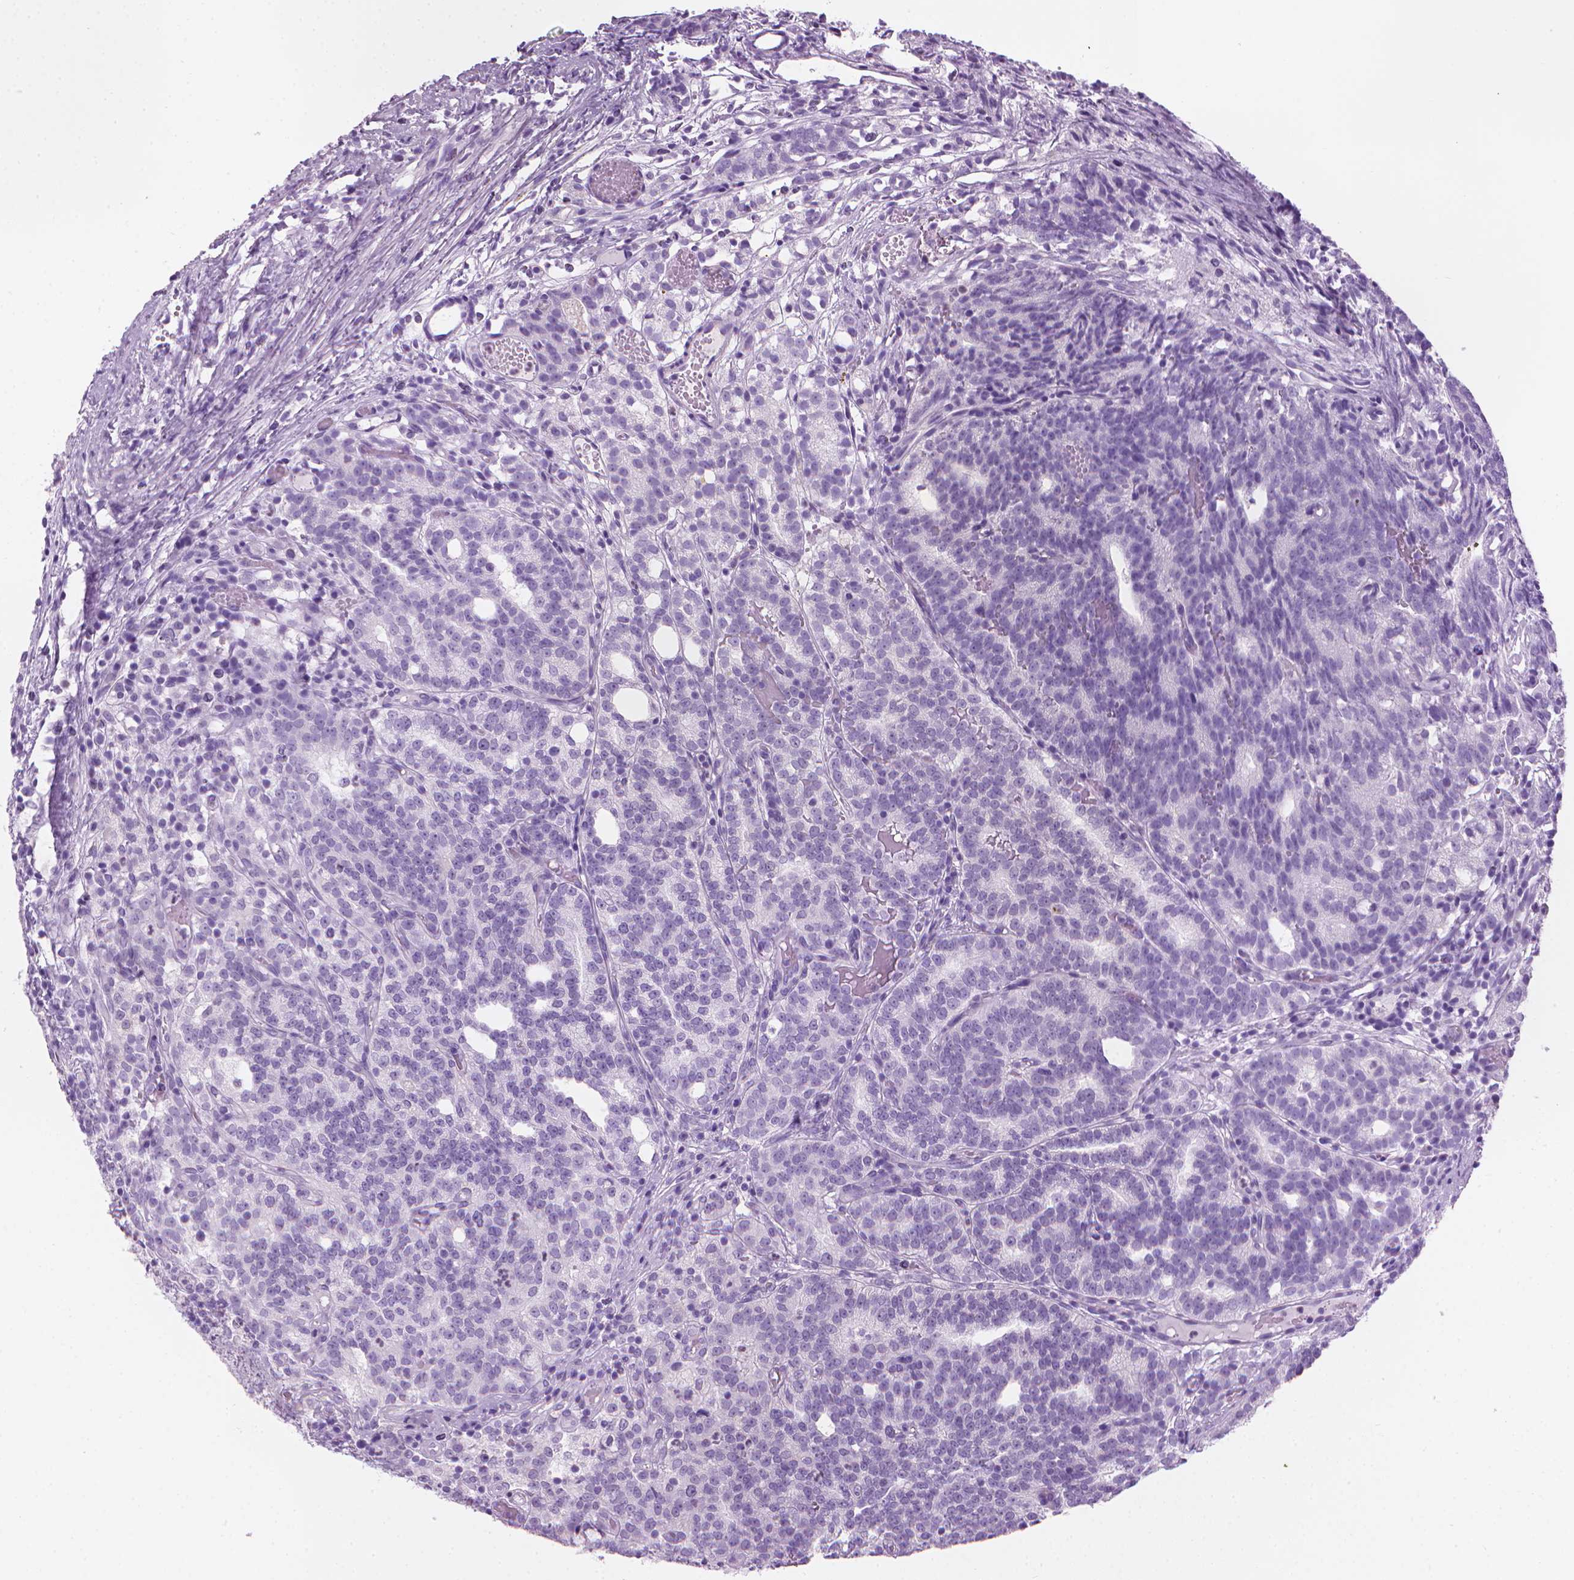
{"staining": {"intensity": "negative", "quantity": "none", "location": "none"}, "tissue": "prostate cancer", "cell_type": "Tumor cells", "image_type": "cancer", "snomed": [{"axis": "morphology", "description": "Adenocarcinoma, High grade"}, {"axis": "topography", "description": "Prostate"}], "caption": "This micrograph is of high-grade adenocarcinoma (prostate) stained with immunohistochemistry (IHC) to label a protein in brown with the nuclei are counter-stained blue. There is no expression in tumor cells. The staining was performed using DAB to visualize the protein expression in brown, while the nuclei were stained in blue with hematoxylin (Magnification: 20x).", "gene": "TTC29", "patient": {"sex": "male", "age": 53}}